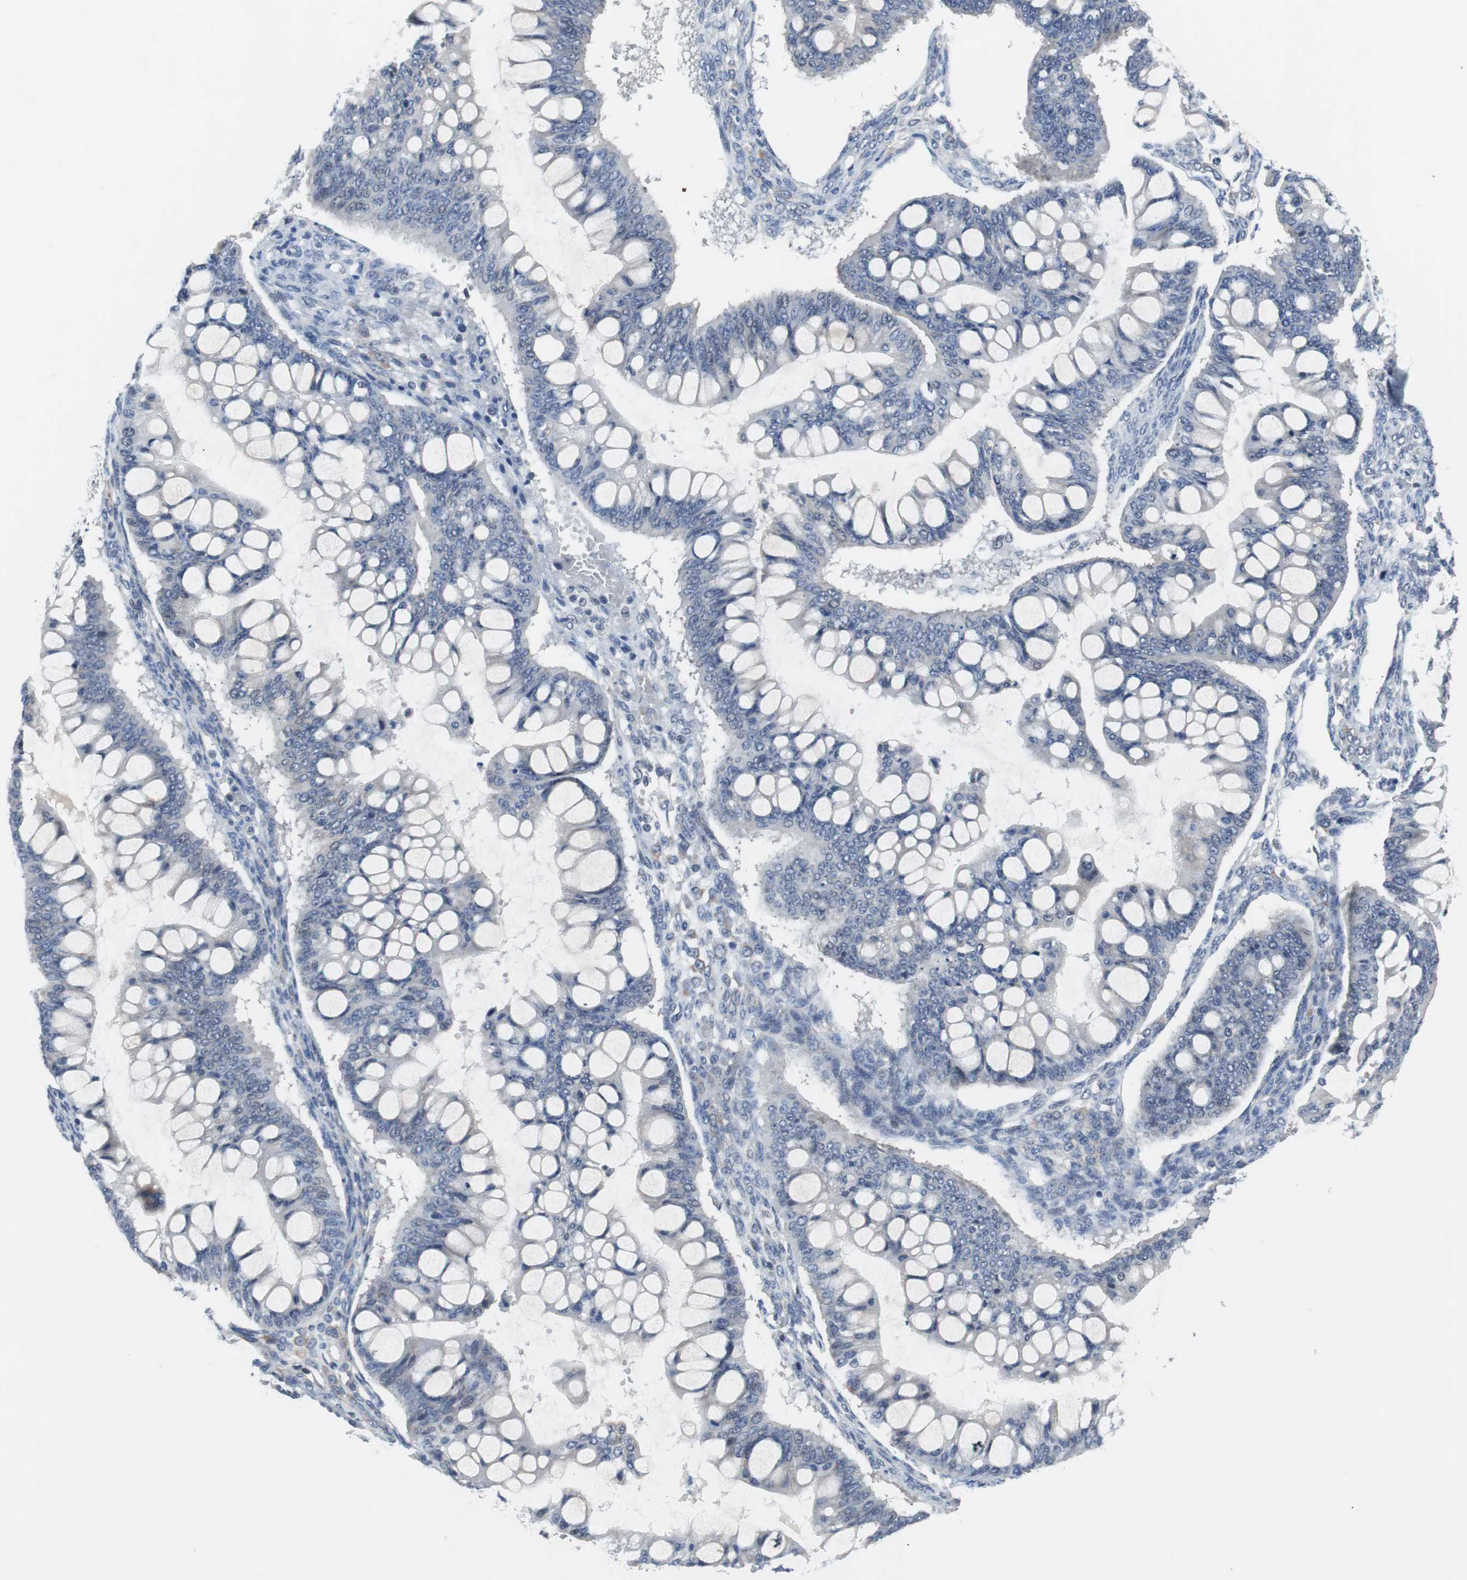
{"staining": {"intensity": "negative", "quantity": "none", "location": "none"}, "tissue": "ovarian cancer", "cell_type": "Tumor cells", "image_type": "cancer", "snomed": [{"axis": "morphology", "description": "Cystadenocarcinoma, mucinous, NOS"}, {"axis": "topography", "description": "Ovary"}], "caption": "An immunohistochemistry micrograph of ovarian cancer is shown. There is no staining in tumor cells of ovarian cancer. (Stains: DAB immunohistochemistry with hematoxylin counter stain, Microscopy: brightfield microscopy at high magnification).", "gene": "TP63", "patient": {"sex": "female", "age": 73}}